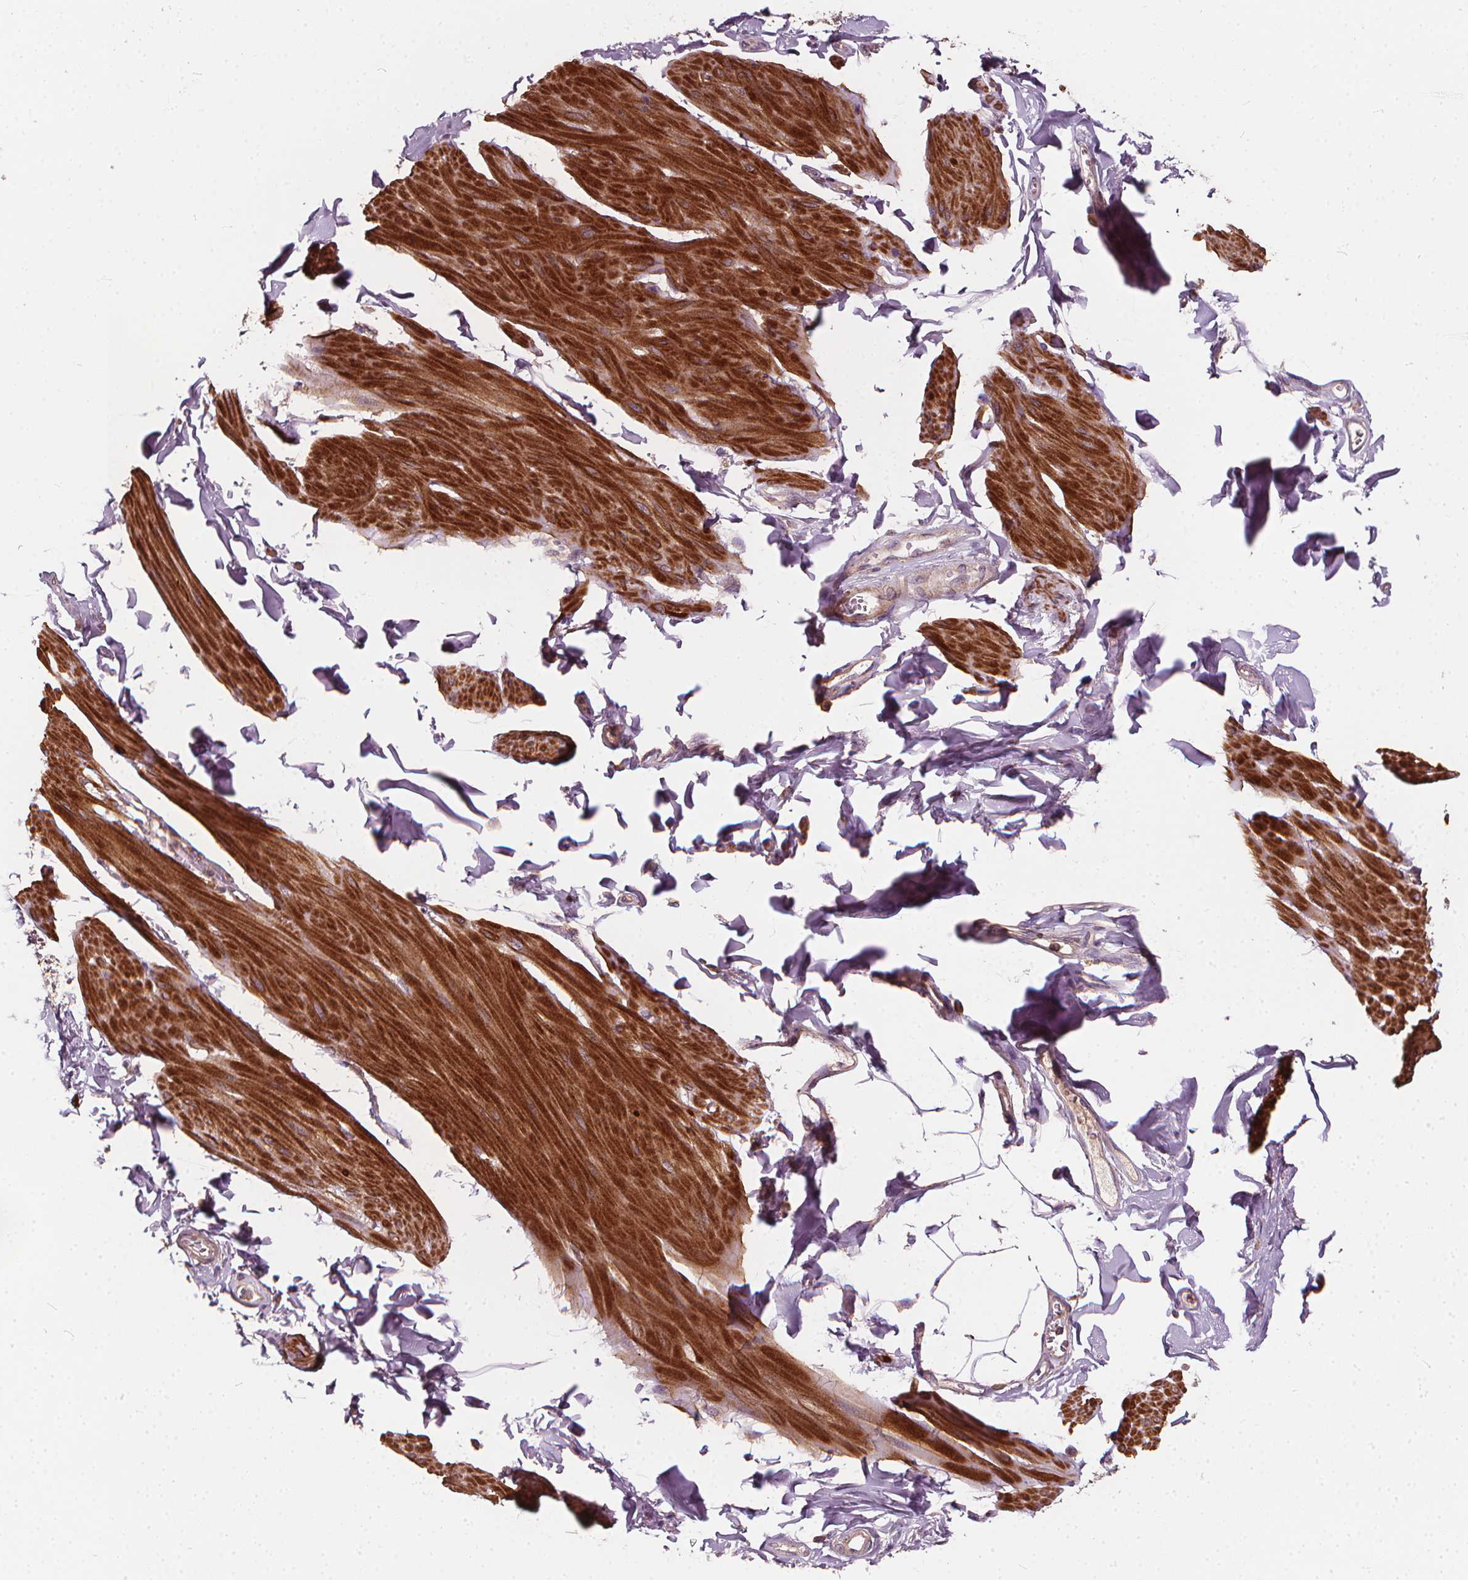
{"staining": {"intensity": "strong", "quantity": "25%-75%", "location": "cytoplasmic/membranous"}, "tissue": "smooth muscle", "cell_type": "Smooth muscle cells", "image_type": "normal", "snomed": [{"axis": "morphology", "description": "Normal tissue, NOS"}, {"axis": "topography", "description": "Adipose tissue"}, {"axis": "topography", "description": "Smooth muscle"}, {"axis": "topography", "description": "Peripheral nerve tissue"}], "caption": "Immunohistochemistry (IHC) (DAB (3,3'-diaminobenzidine)) staining of benign smooth muscle exhibits strong cytoplasmic/membranous protein expression in about 25%-75% of smooth muscle cells. (Stains: DAB in brown, nuclei in blue, Microscopy: brightfield microscopy at high magnification).", "gene": "ORAI2", "patient": {"sex": "male", "age": 83}}